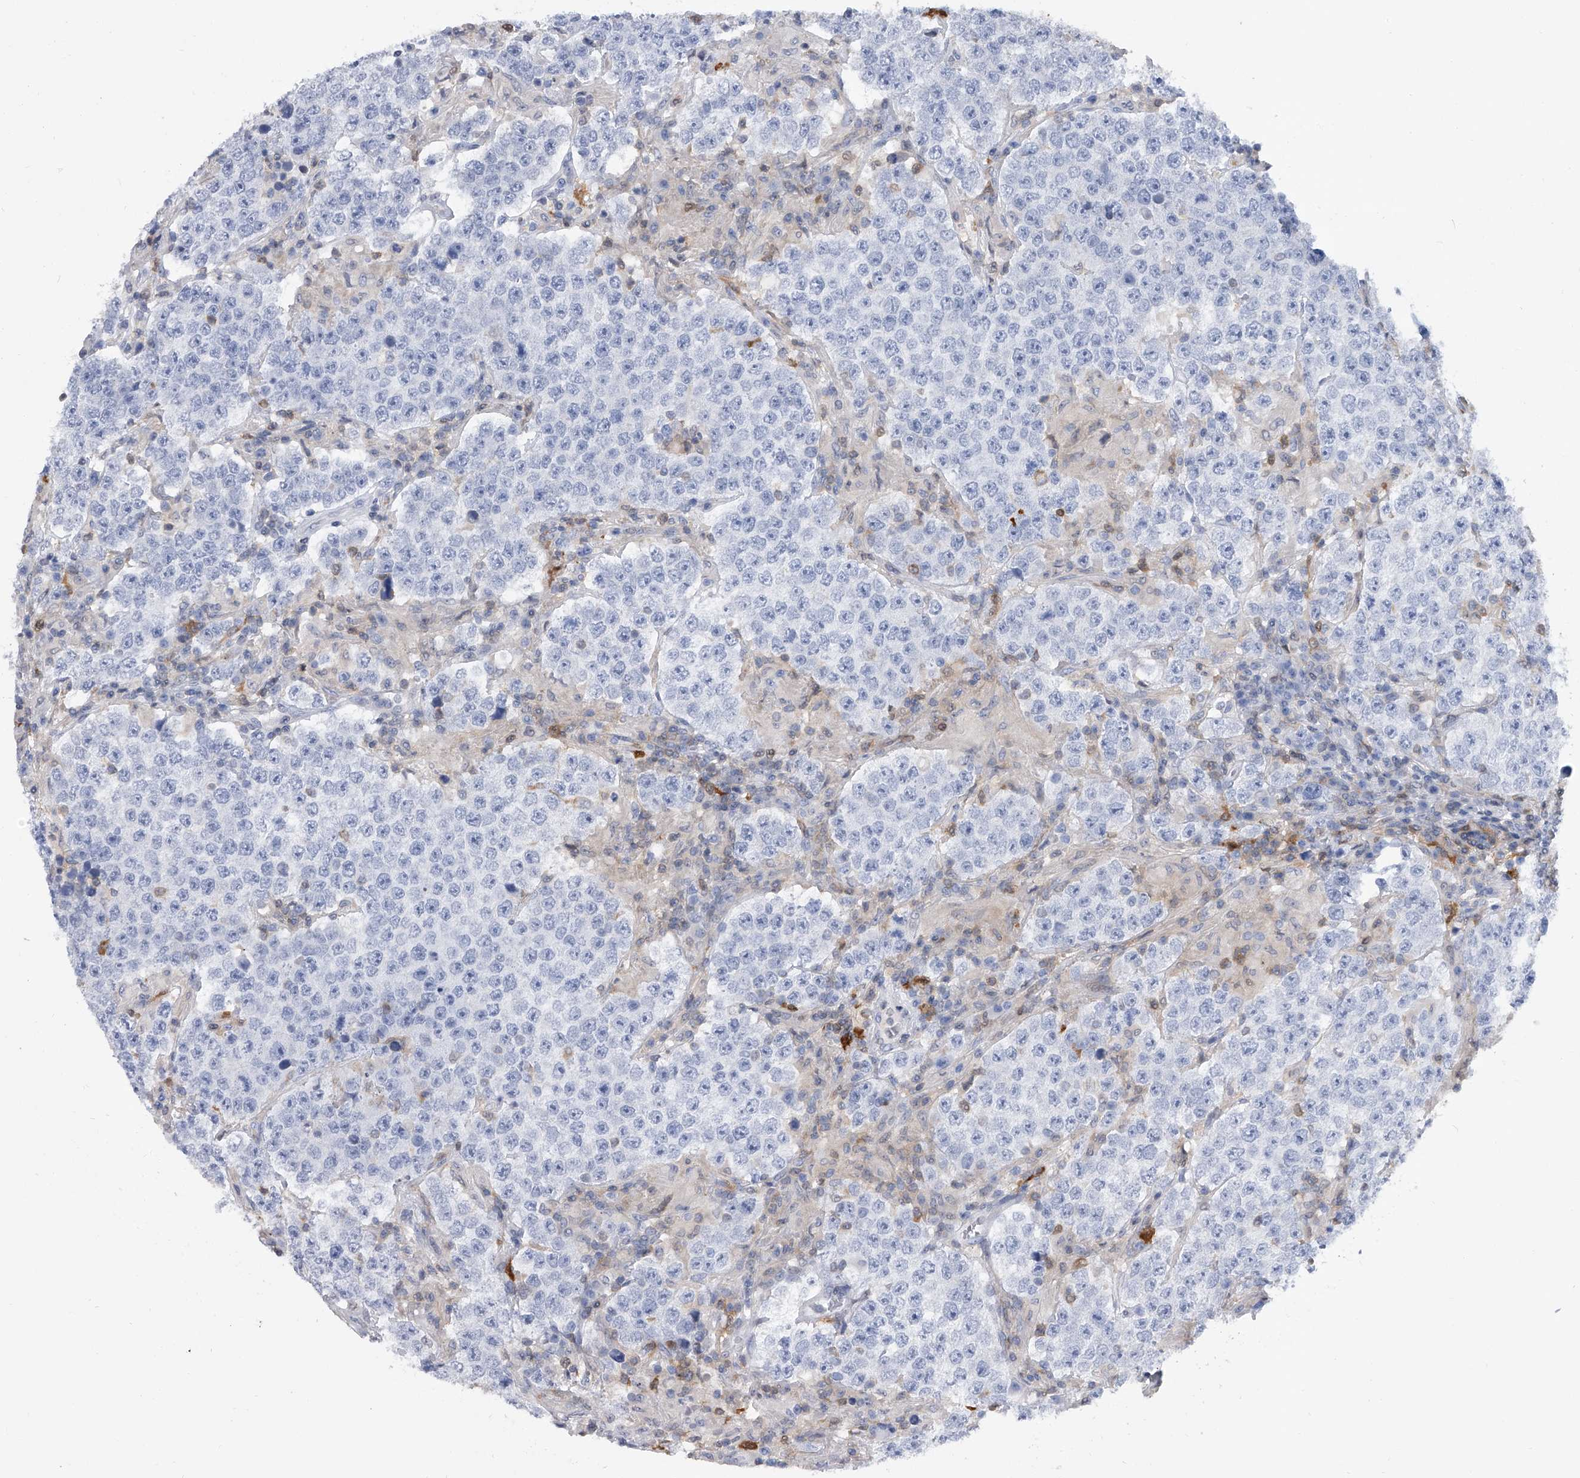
{"staining": {"intensity": "negative", "quantity": "none", "location": "none"}, "tissue": "testis cancer", "cell_type": "Tumor cells", "image_type": "cancer", "snomed": [{"axis": "morphology", "description": "Normal tissue, NOS"}, {"axis": "morphology", "description": "Urothelial carcinoma, High grade"}, {"axis": "morphology", "description": "Seminoma, NOS"}, {"axis": "morphology", "description": "Carcinoma, Embryonal, NOS"}, {"axis": "topography", "description": "Urinary bladder"}, {"axis": "topography", "description": "Testis"}], "caption": "This is a photomicrograph of immunohistochemistry staining of testis cancer, which shows no positivity in tumor cells.", "gene": "SERPINB9", "patient": {"sex": "male", "age": 41}}